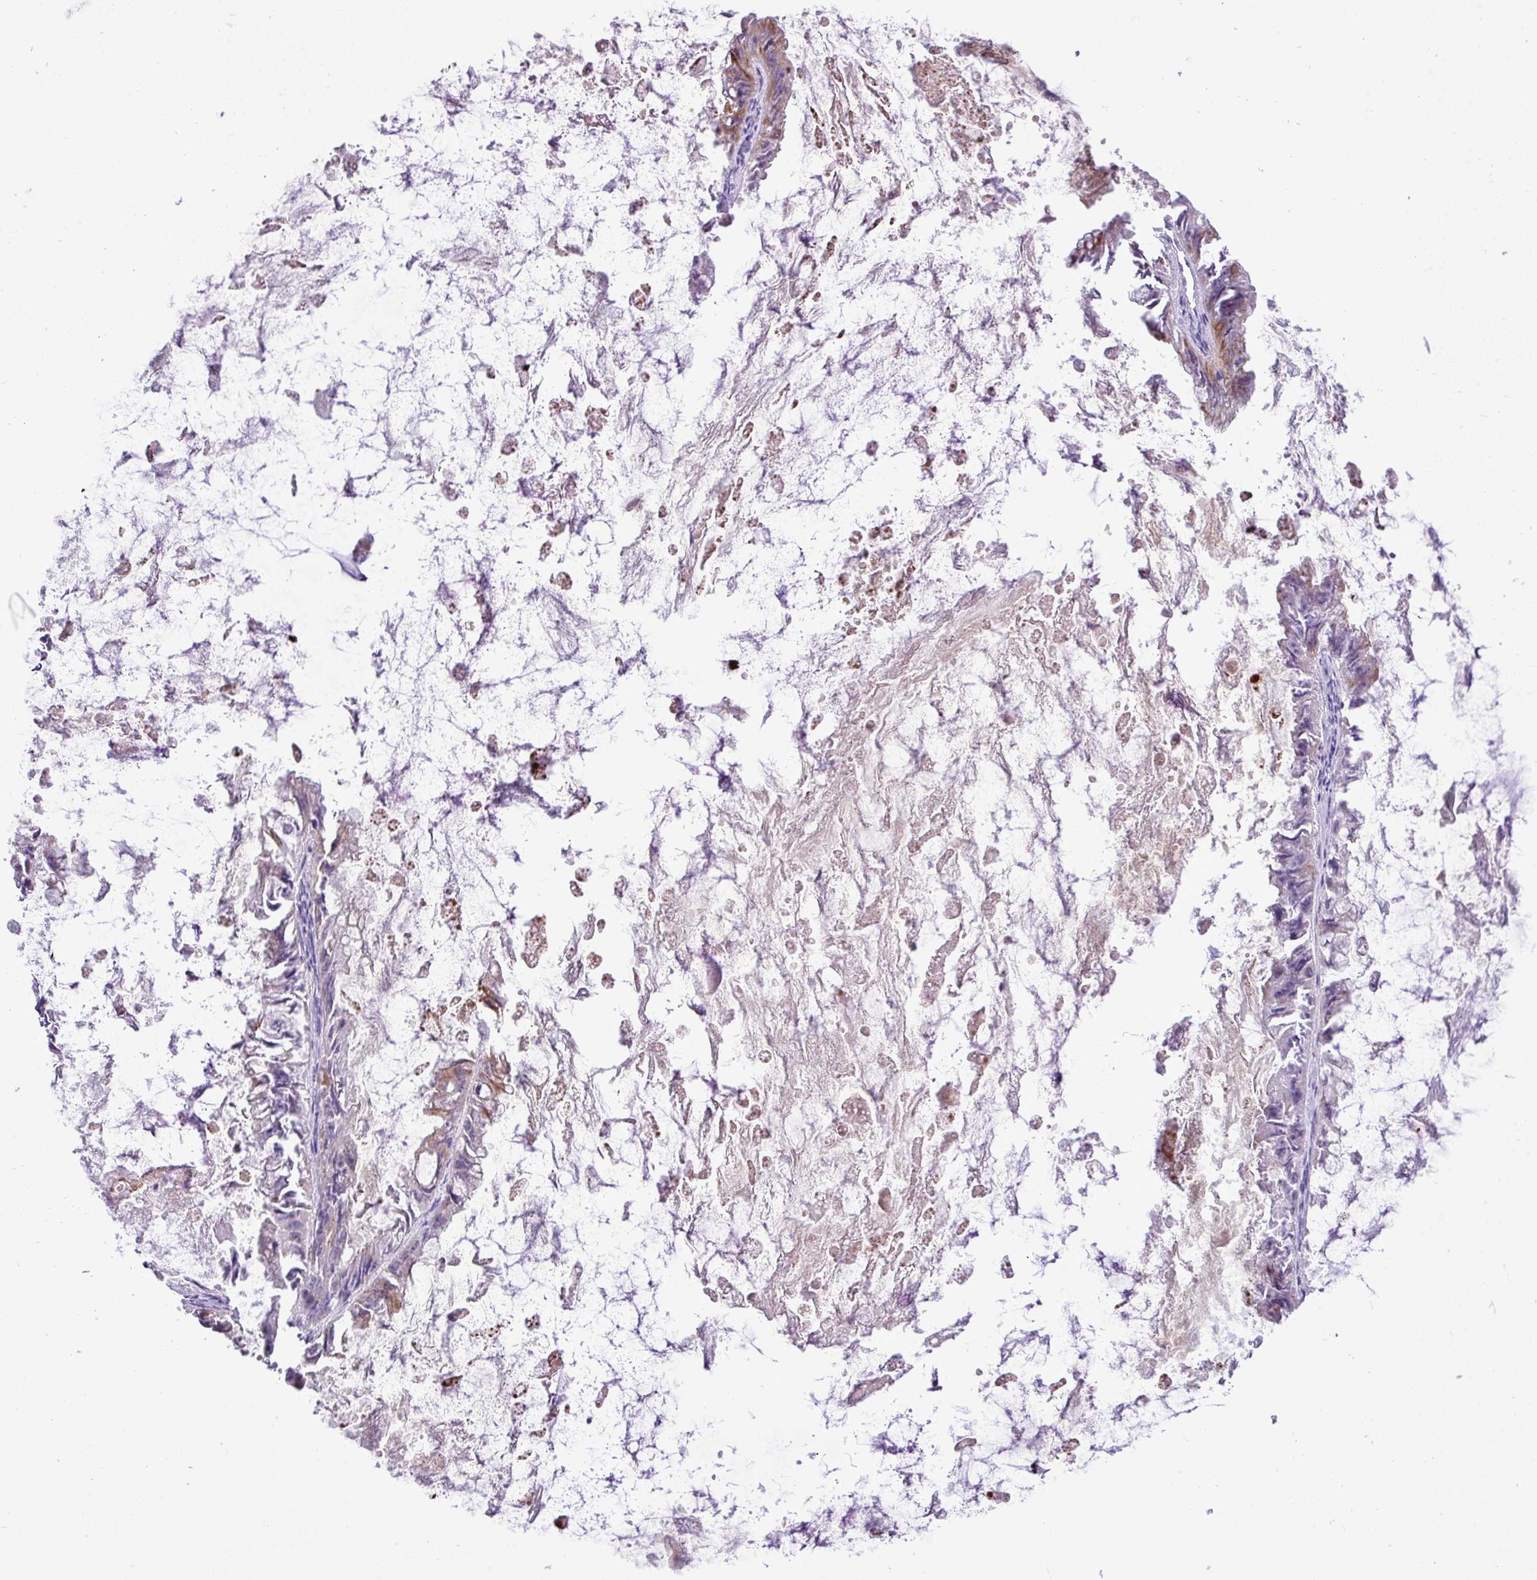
{"staining": {"intensity": "moderate", "quantity": "<25%", "location": "cytoplasmic/membranous"}, "tissue": "ovarian cancer", "cell_type": "Tumor cells", "image_type": "cancer", "snomed": [{"axis": "morphology", "description": "Cystadenocarcinoma, mucinous, NOS"}, {"axis": "topography", "description": "Ovary"}], "caption": "An immunohistochemistry histopathology image of tumor tissue is shown. Protein staining in brown shows moderate cytoplasmic/membranous positivity in ovarian mucinous cystadenocarcinoma within tumor cells. The staining was performed using DAB (3,3'-diaminobenzidine), with brown indicating positive protein expression. Nuclei are stained blue with hematoxylin.", "gene": "NBEAL2", "patient": {"sex": "female", "age": 61}}